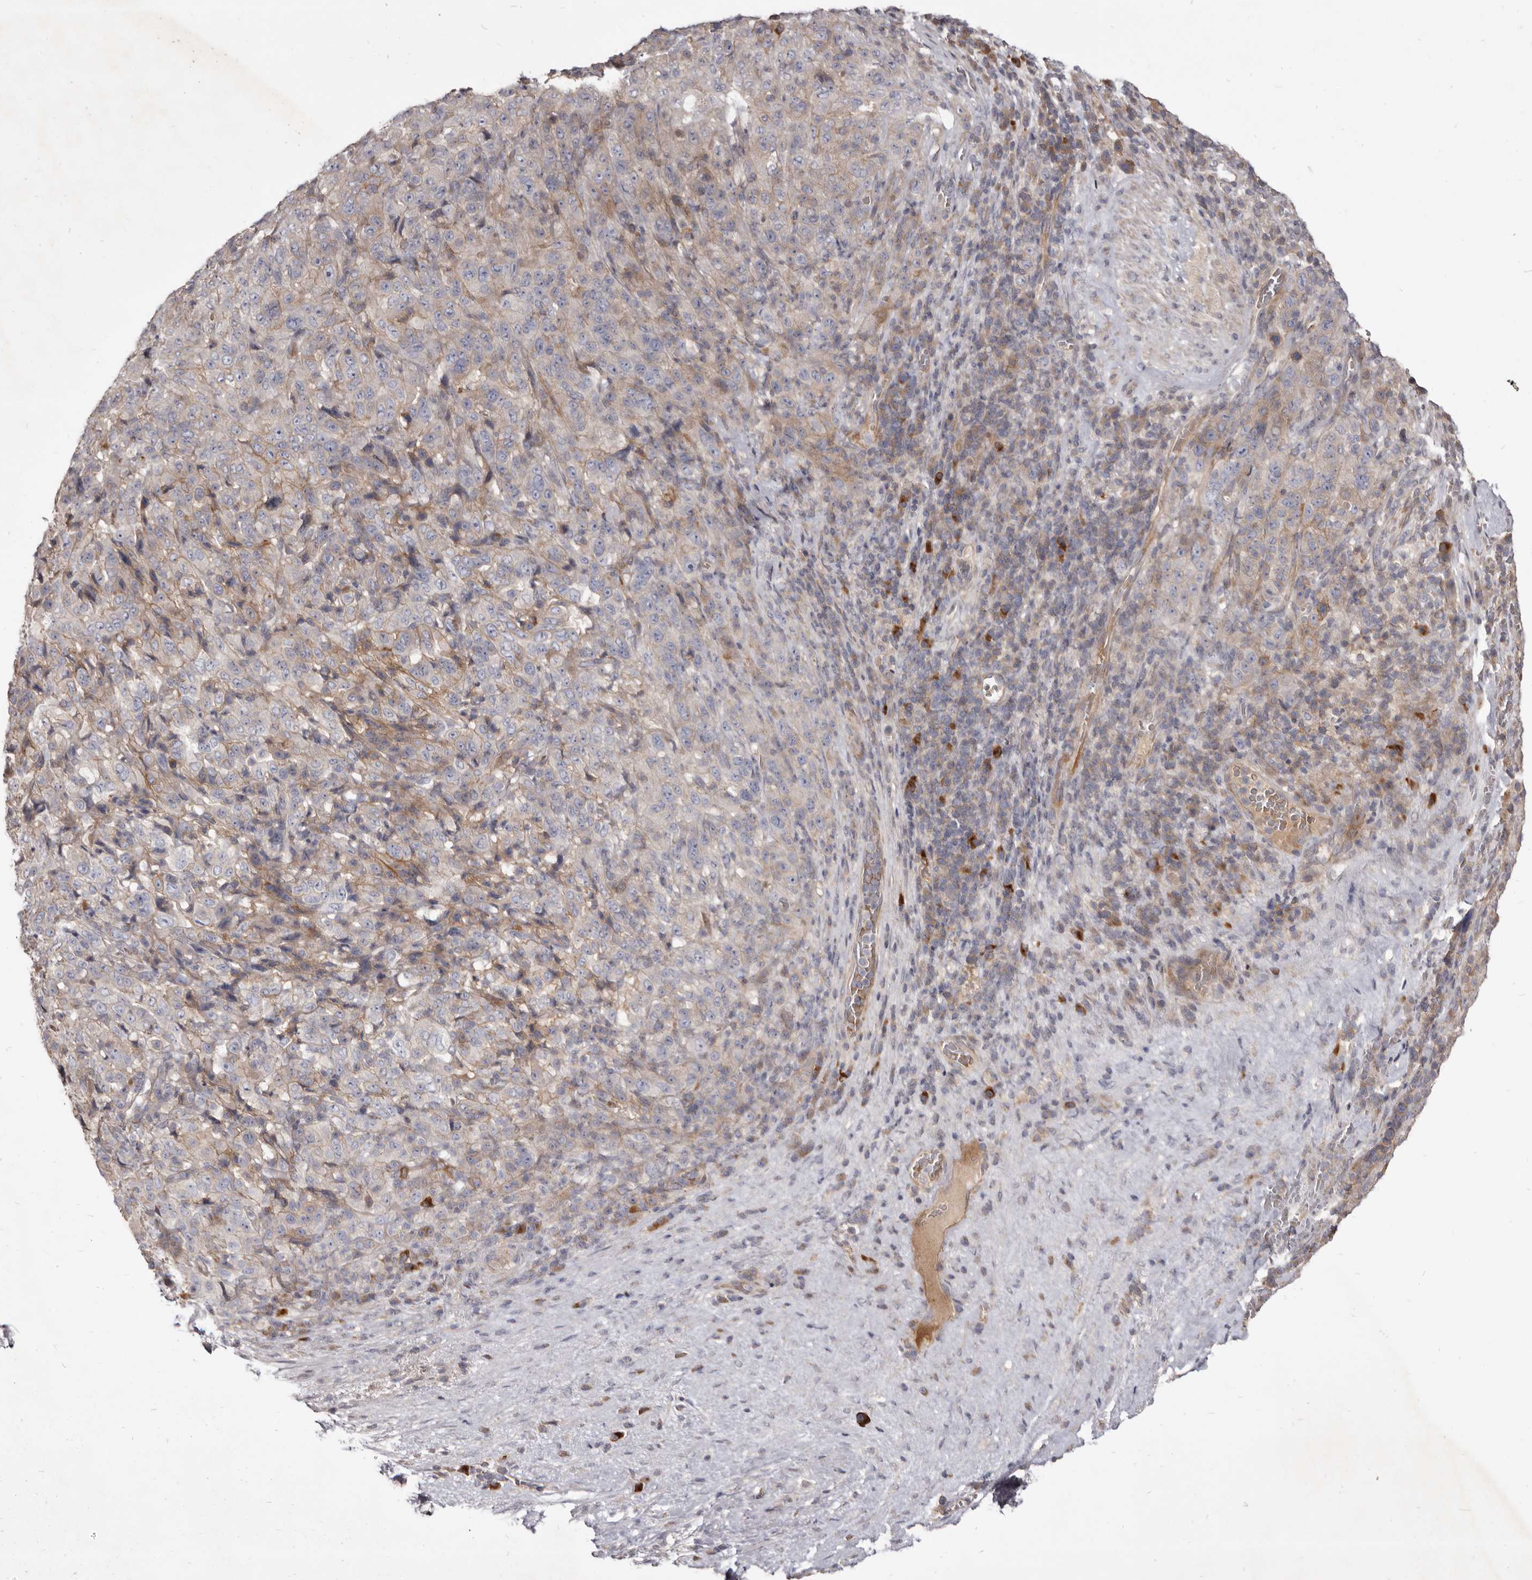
{"staining": {"intensity": "weak", "quantity": "<25%", "location": "cytoplasmic/membranous"}, "tissue": "pancreatic cancer", "cell_type": "Tumor cells", "image_type": "cancer", "snomed": [{"axis": "morphology", "description": "Adenocarcinoma, NOS"}, {"axis": "topography", "description": "Pancreas"}], "caption": "The photomicrograph shows no staining of tumor cells in pancreatic cancer (adenocarcinoma).", "gene": "FAS", "patient": {"sex": "male", "age": 63}}